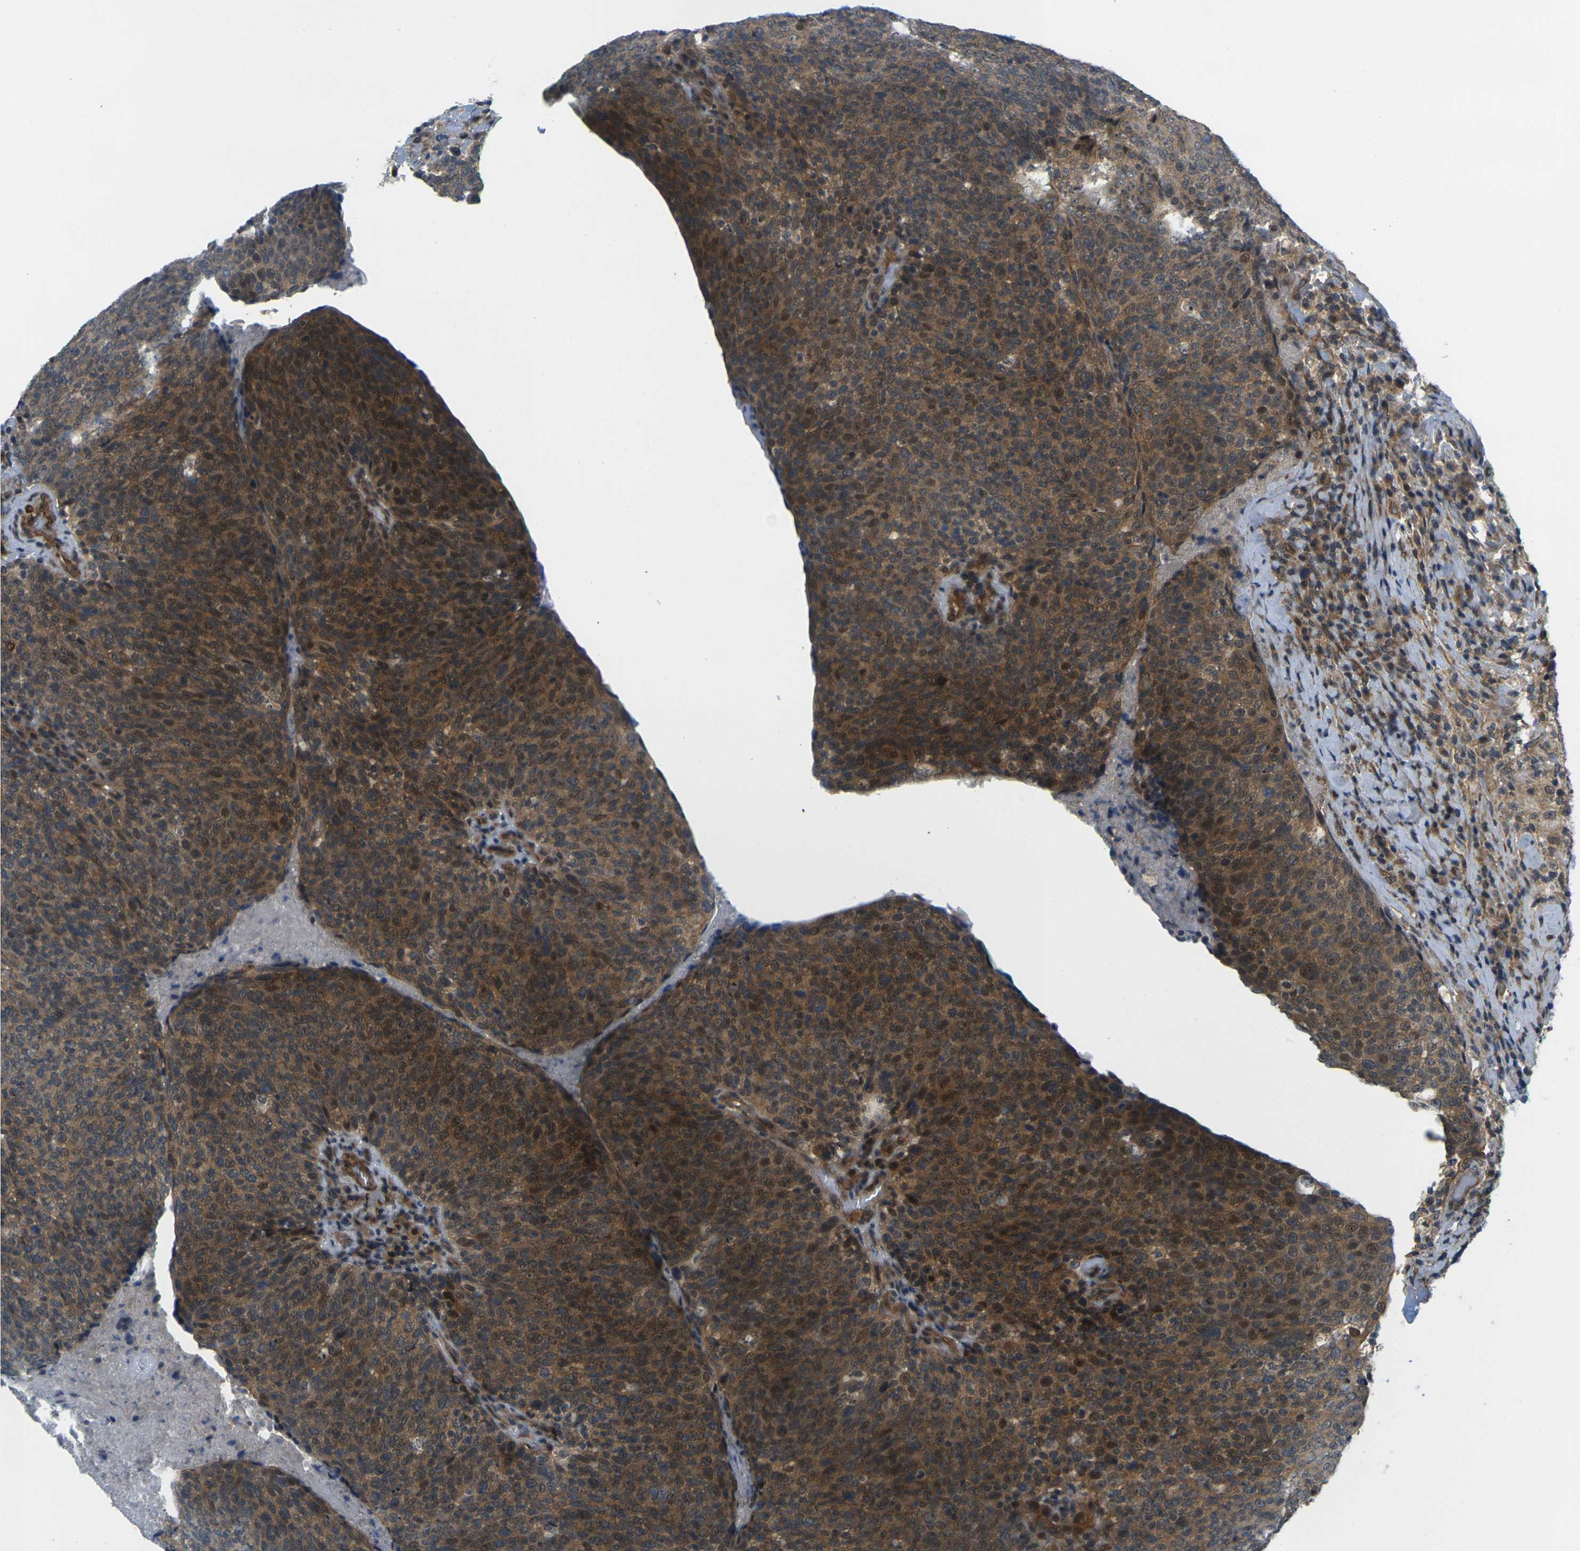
{"staining": {"intensity": "moderate", "quantity": ">75%", "location": "cytoplasmic/membranous,nuclear"}, "tissue": "head and neck cancer", "cell_type": "Tumor cells", "image_type": "cancer", "snomed": [{"axis": "morphology", "description": "Squamous cell carcinoma, NOS"}, {"axis": "morphology", "description": "Squamous cell carcinoma, metastatic, NOS"}, {"axis": "topography", "description": "Lymph node"}, {"axis": "topography", "description": "Head-Neck"}], "caption": "A histopathology image of head and neck squamous cell carcinoma stained for a protein displays moderate cytoplasmic/membranous and nuclear brown staining in tumor cells.", "gene": "KCTD10", "patient": {"sex": "male", "age": 62}}